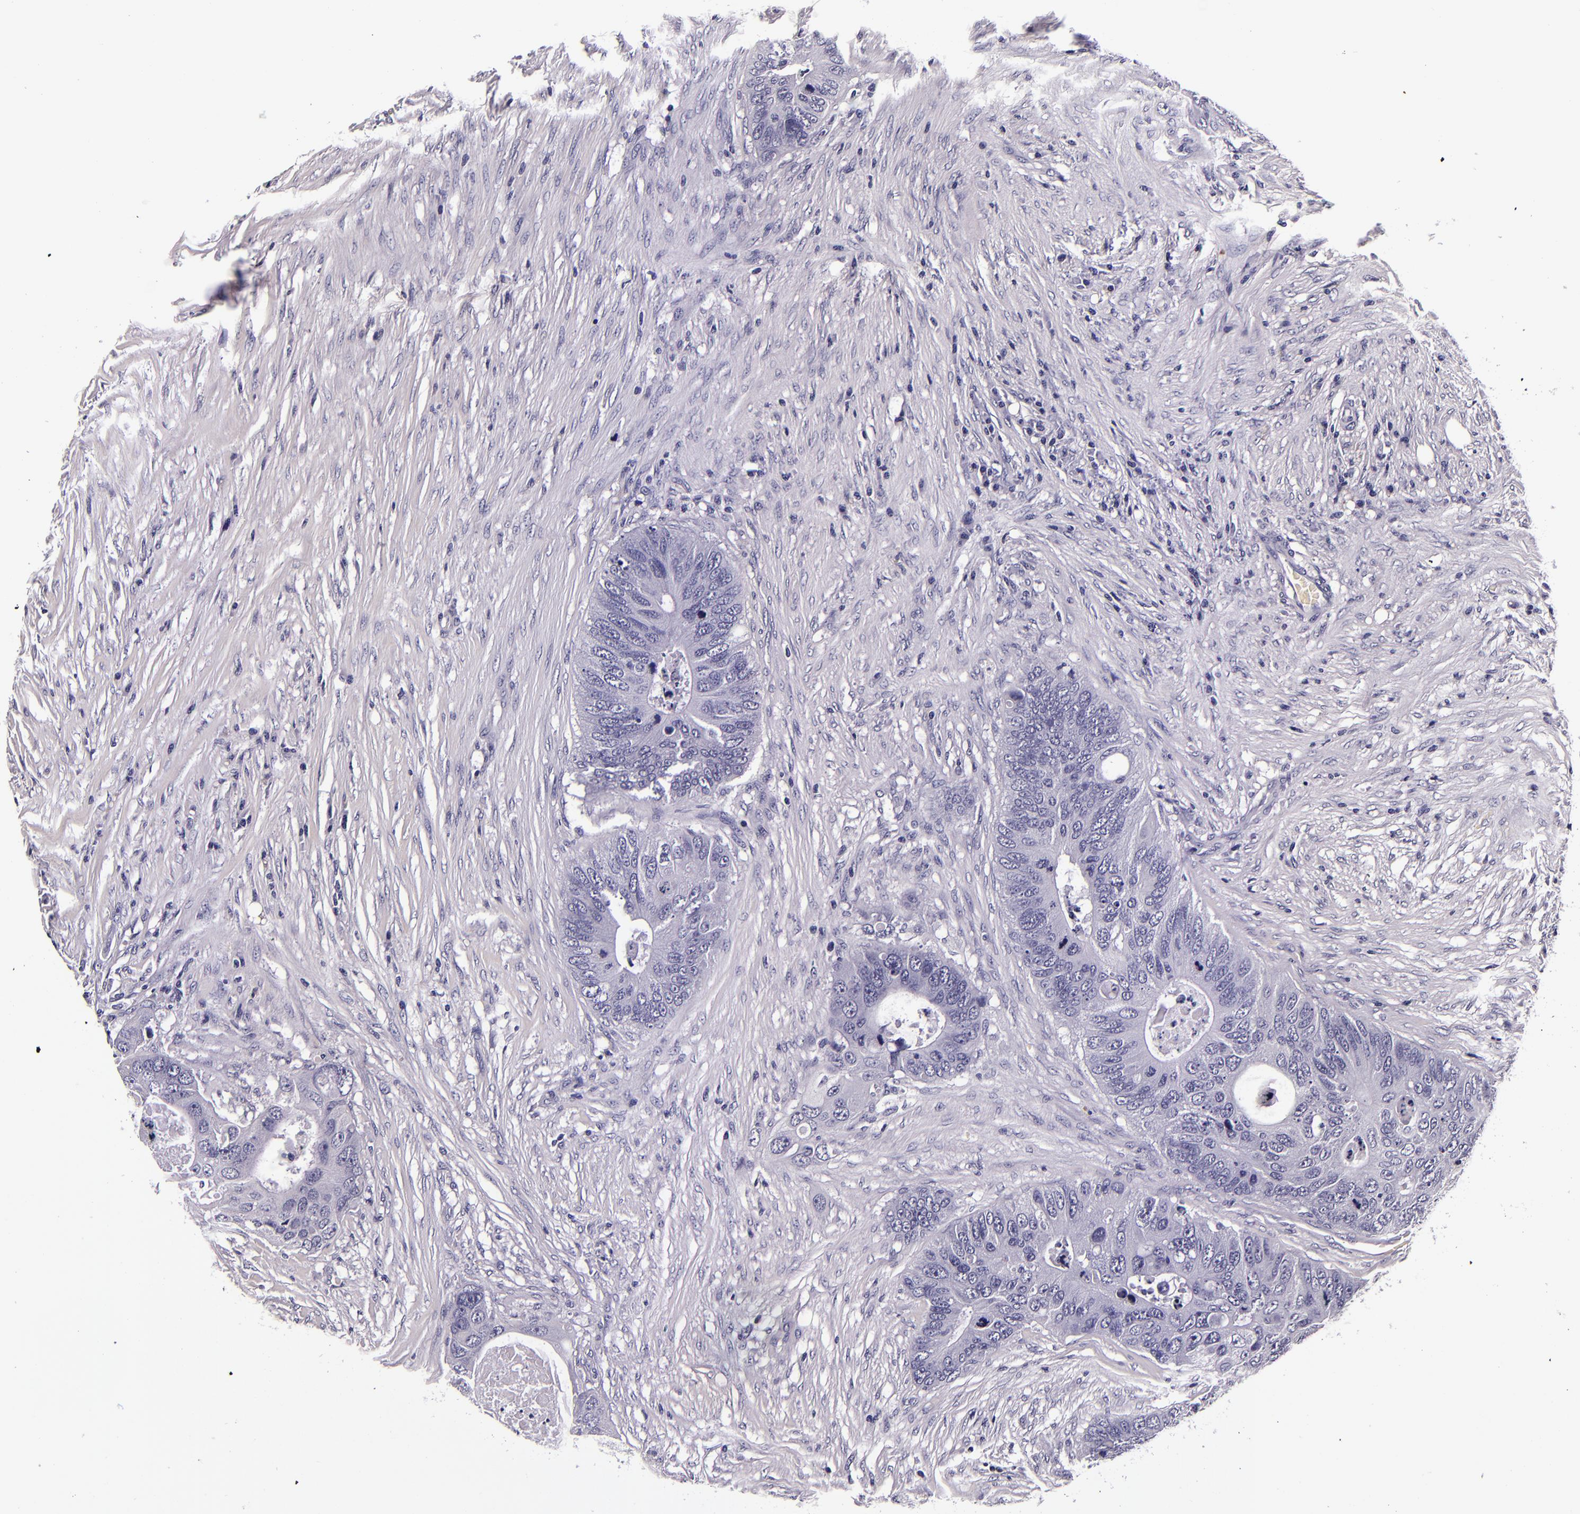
{"staining": {"intensity": "negative", "quantity": "none", "location": "none"}, "tissue": "colorectal cancer", "cell_type": "Tumor cells", "image_type": "cancer", "snomed": [{"axis": "morphology", "description": "Adenocarcinoma, NOS"}, {"axis": "topography", "description": "Colon"}], "caption": "Immunohistochemistry image of human colorectal cancer (adenocarcinoma) stained for a protein (brown), which shows no positivity in tumor cells.", "gene": "FBN1", "patient": {"sex": "male", "age": 71}}